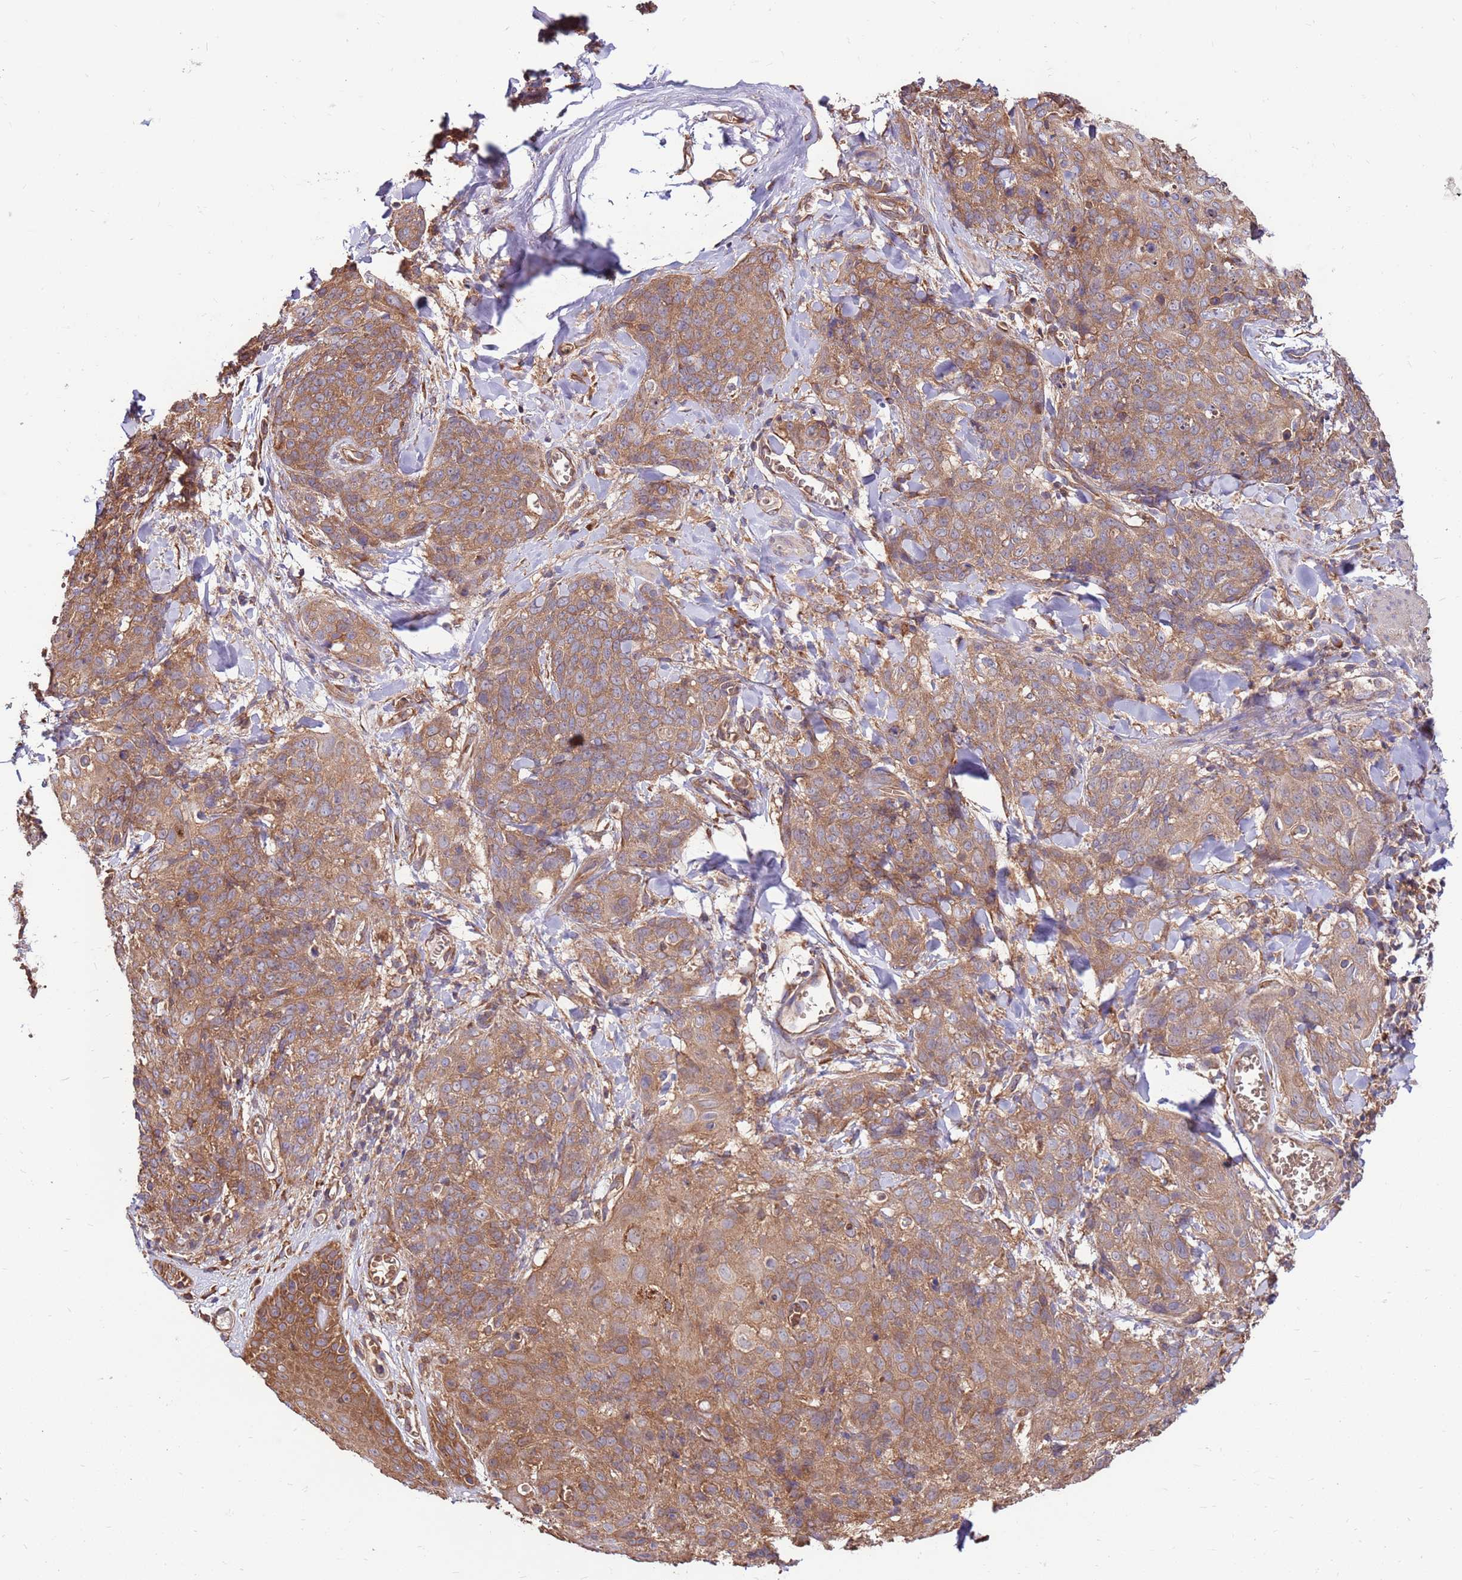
{"staining": {"intensity": "moderate", "quantity": ">75%", "location": "cytoplasmic/membranous"}, "tissue": "skin cancer", "cell_type": "Tumor cells", "image_type": "cancer", "snomed": [{"axis": "morphology", "description": "Squamous cell carcinoma, NOS"}, {"axis": "topography", "description": "Skin"}, {"axis": "topography", "description": "Vulva"}], "caption": "About >75% of tumor cells in skin cancer demonstrate moderate cytoplasmic/membranous protein staining as visualized by brown immunohistochemical staining.", "gene": "SLC44A5", "patient": {"sex": "female", "age": 85}}